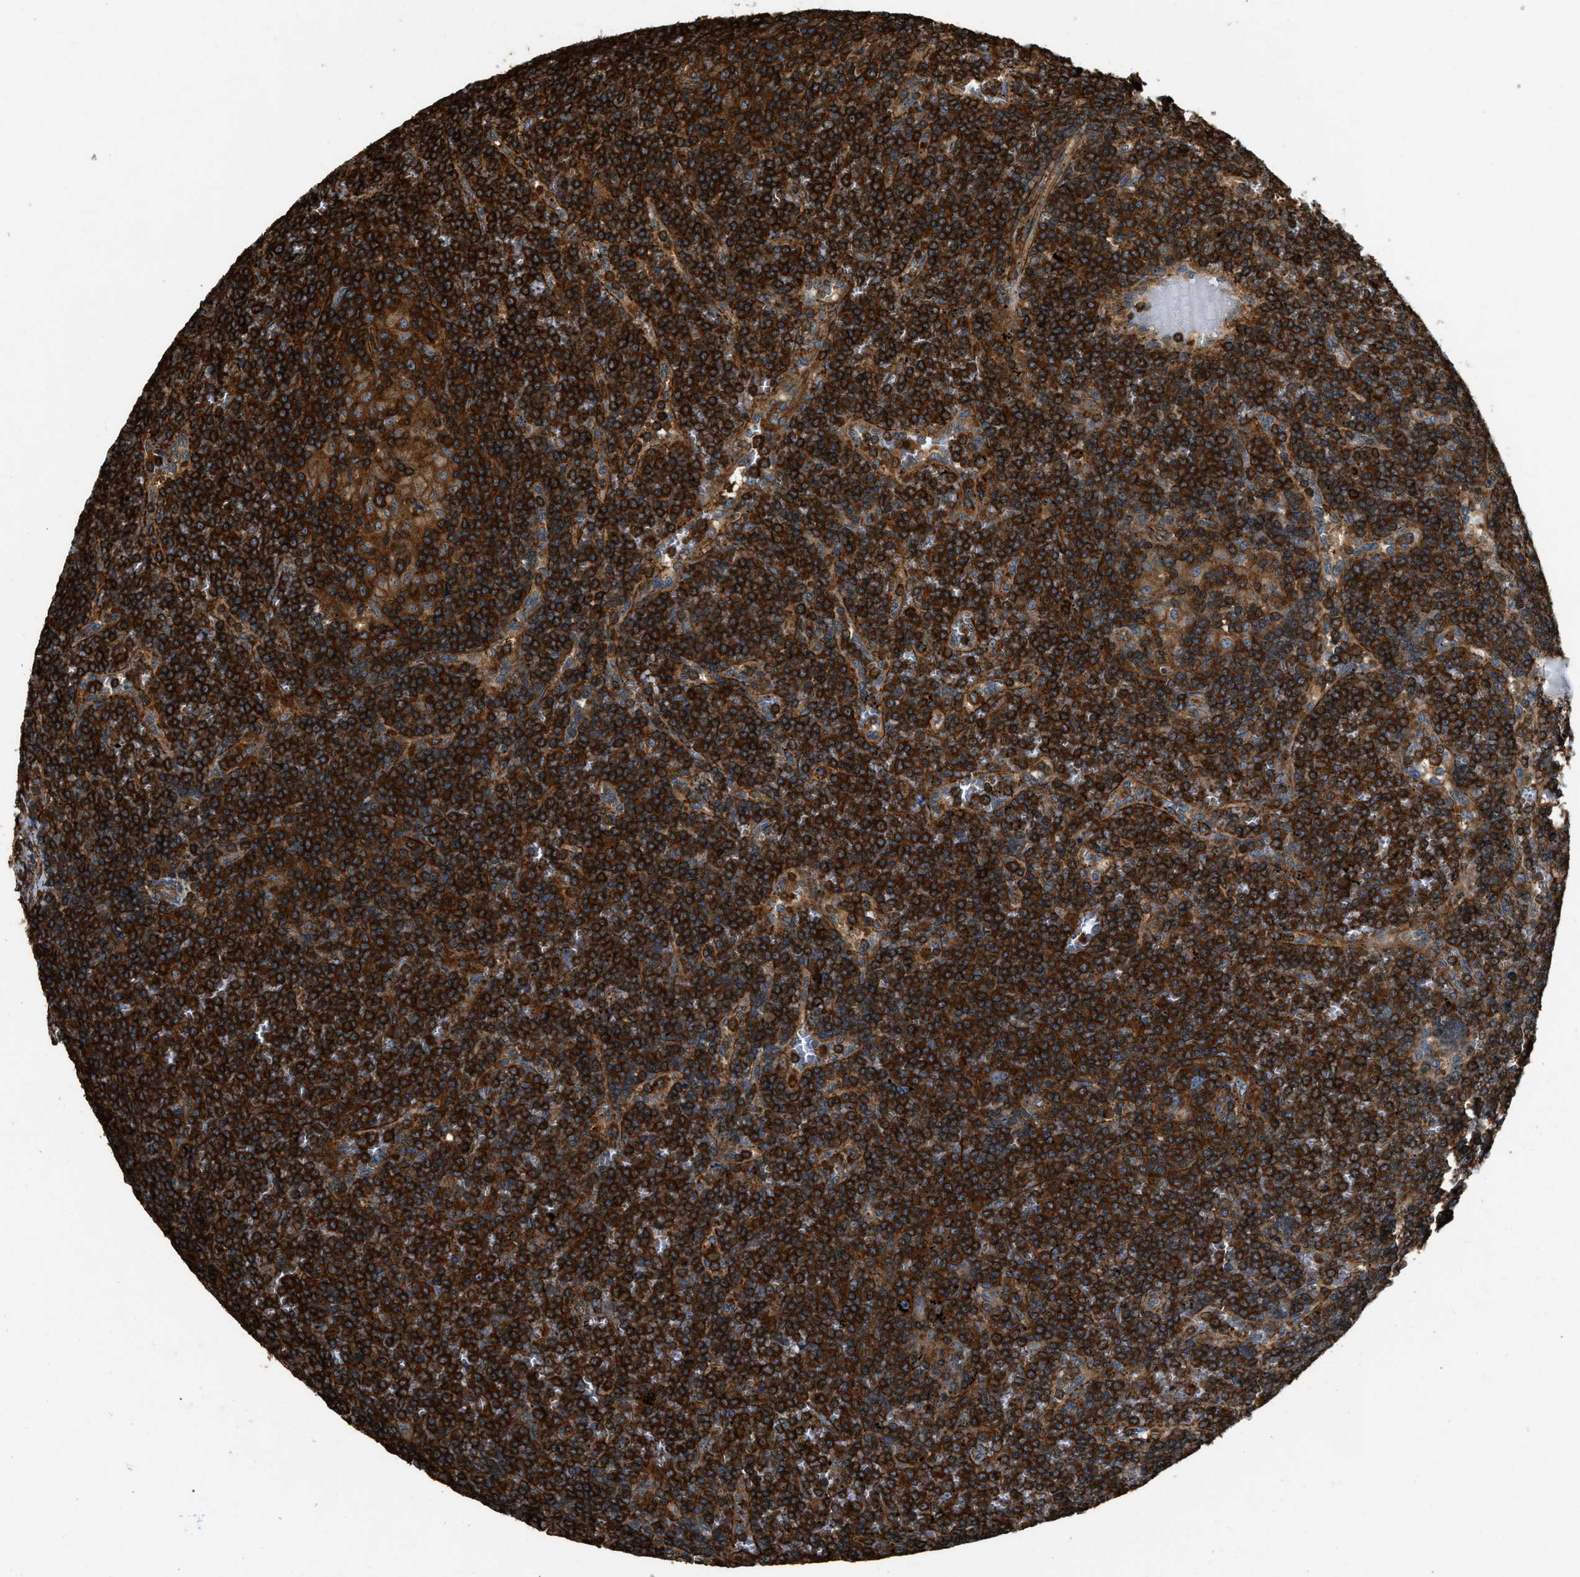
{"staining": {"intensity": "strong", "quantity": ">75%", "location": "cytoplasmic/membranous"}, "tissue": "lymphoma", "cell_type": "Tumor cells", "image_type": "cancer", "snomed": [{"axis": "morphology", "description": "Malignant lymphoma, non-Hodgkin's type, Low grade"}, {"axis": "topography", "description": "Spleen"}], "caption": "IHC staining of malignant lymphoma, non-Hodgkin's type (low-grade), which exhibits high levels of strong cytoplasmic/membranous positivity in approximately >75% of tumor cells indicating strong cytoplasmic/membranous protein staining. The staining was performed using DAB (brown) for protein detection and nuclei were counterstained in hematoxylin (blue).", "gene": "YARS1", "patient": {"sex": "female", "age": 19}}